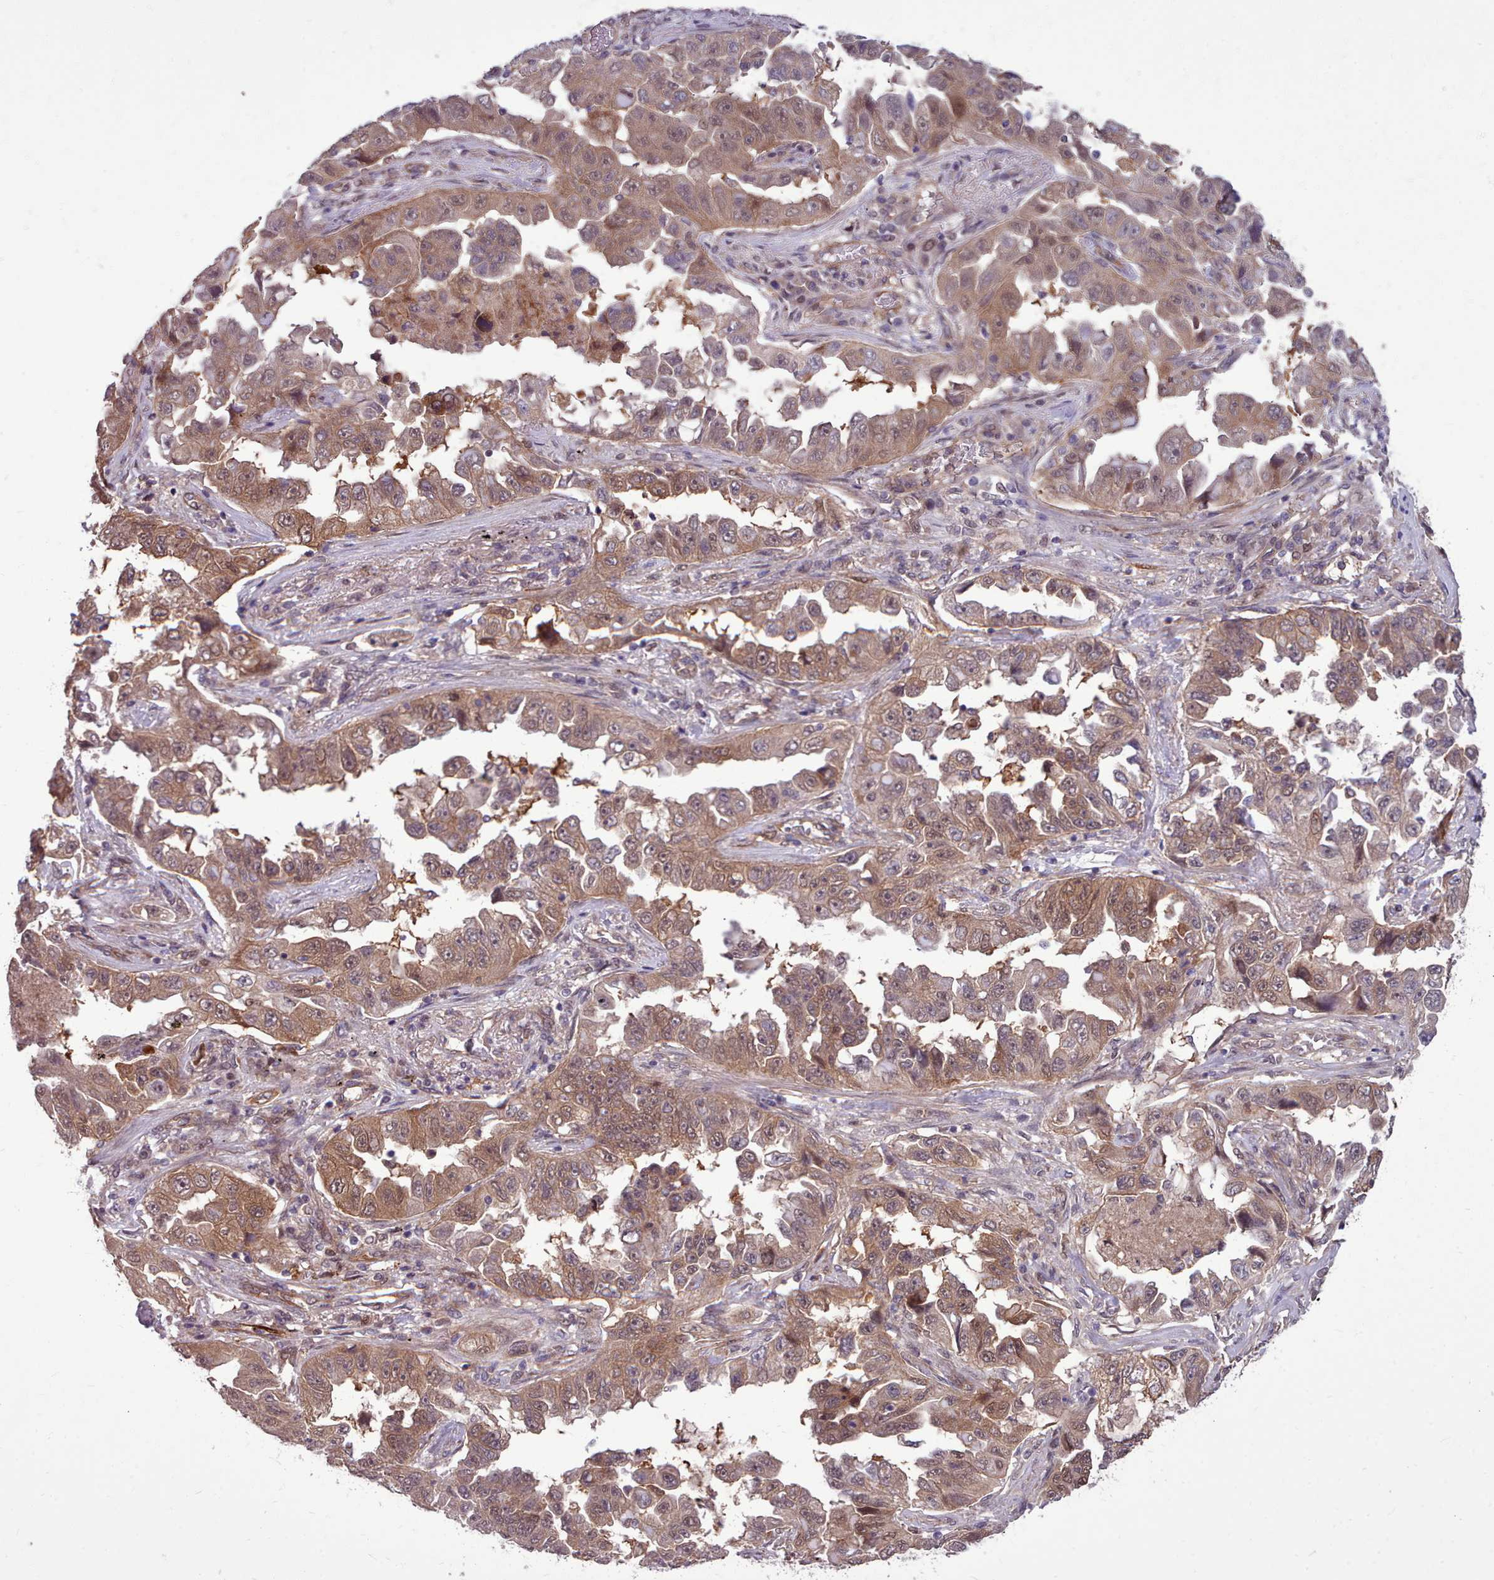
{"staining": {"intensity": "moderate", "quantity": ">75%", "location": "cytoplasmic/membranous"}, "tissue": "lung cancer", "cell_type": "Tumor cells", "image_type": "cancer", "snomed": [{"axis": "morphology", "description": "Adenocarcinoma, NOS"}, {"axis": "topography", "description": "Lung"}], "caption": "This image exhibits IHC staining of lung adenocarcinoma, with medium moderate cytoplasmic/membranous staining in about >75% of tumor cells.", "gene": "AHCY", "patient": {"sex": "female", "age": 51}}